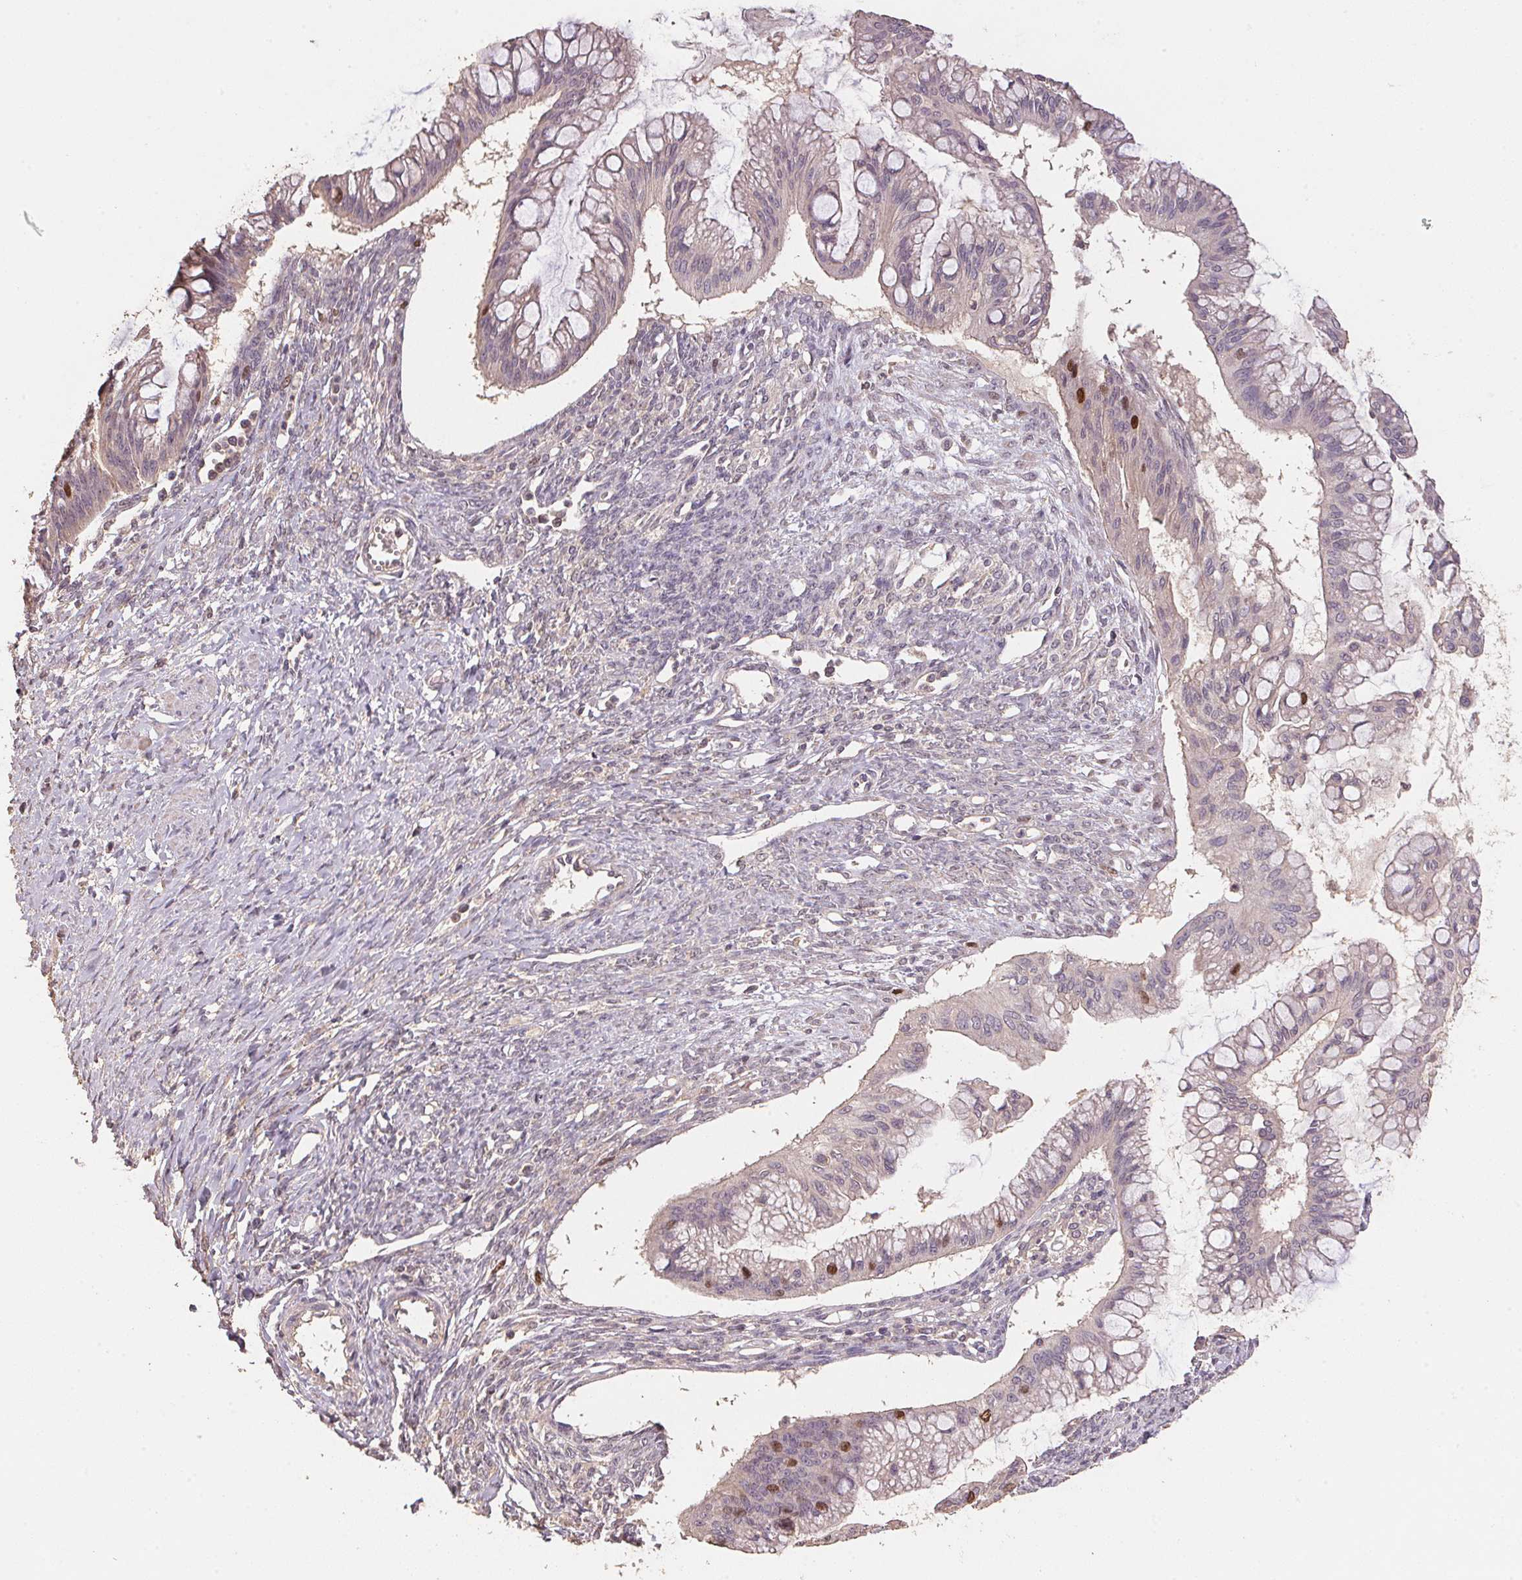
{"staining": {"intensity": "negative", "quantity": "none", "location": "none"}, "tissue": "ovarian cancer", "cell_type": "Tumor cells", "image_type": "cancer", "snomed": [{"axis": "morphology", "description": "Cystadenocarcinoma, mucinous, NOS"}, {"axis": "topography", "description": "Ovary"}], "caption": "Immunohistochemical staining of human ovarian cancer exhibits no significant expression in tumor cells. The staining is performed using DAB (3,3'-diaminobenzidine) brown chromogen with nuclei counter-stained in using hematoxylin.", "gene": "CENPF", "patient": {"sex": "female", "age": 73}}